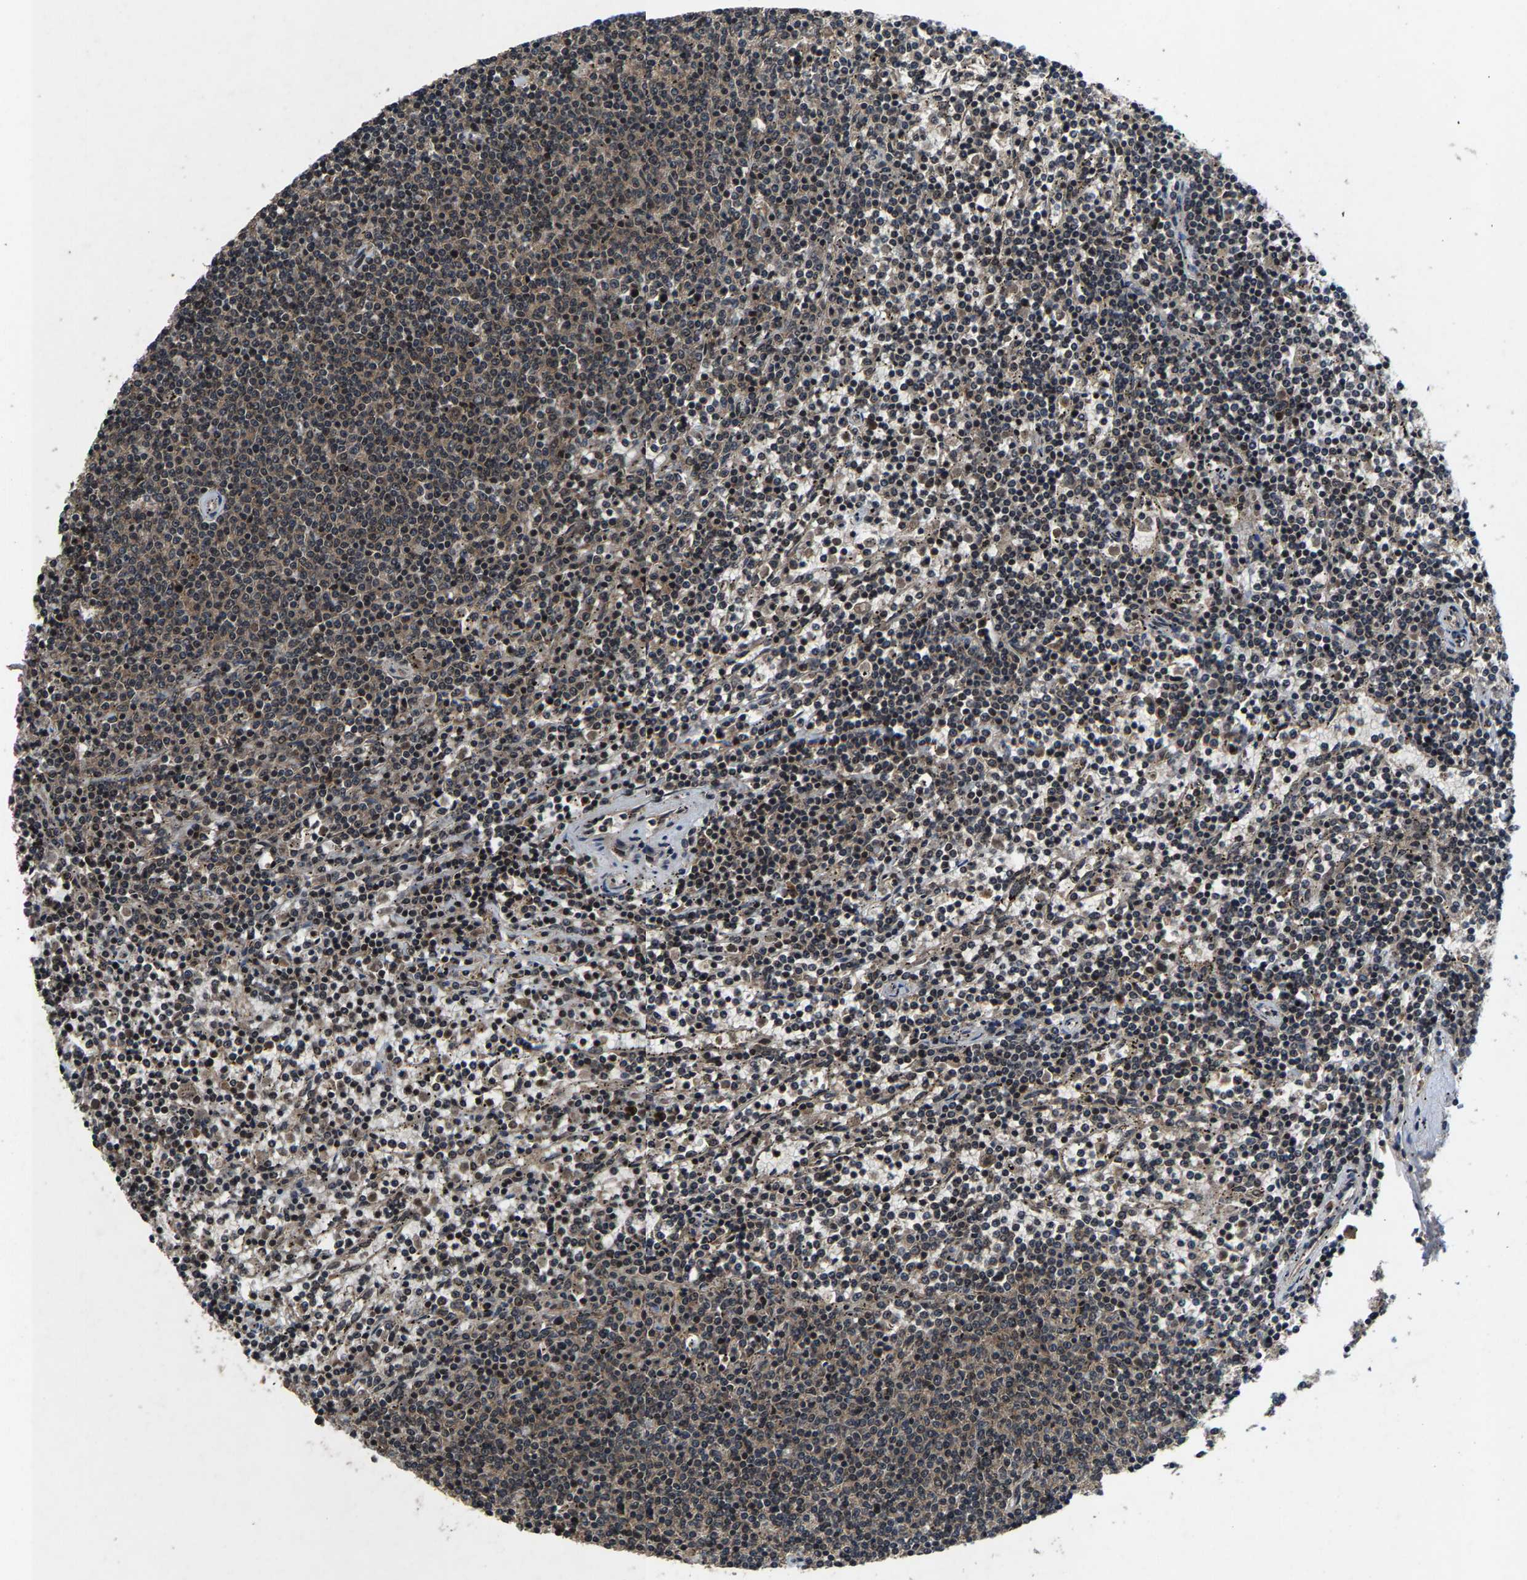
{"staining": {"intensity": "weak", "quantity": "25%-75%", "location": "cytoplasmic/membranous"}, "tissue": "lymphoma", "cell_type": "Tumor cells", "image_type": "cancer", "snomed": [{"axis": "morphology", "description": "Malignant lymphoma, non-Hodgkin's type, Low grade"}, {"axis": "topography", "description": "Spleen"}], "caption": "Protein staining by immunohistochemistry (IHC) exhibits weak cytoplasmic/membranous positivity in approximately 25%-75% of tumor cells in lymphoma.", "gene": "HUWE1", "patient": {"sex": "female", "age": 50}}